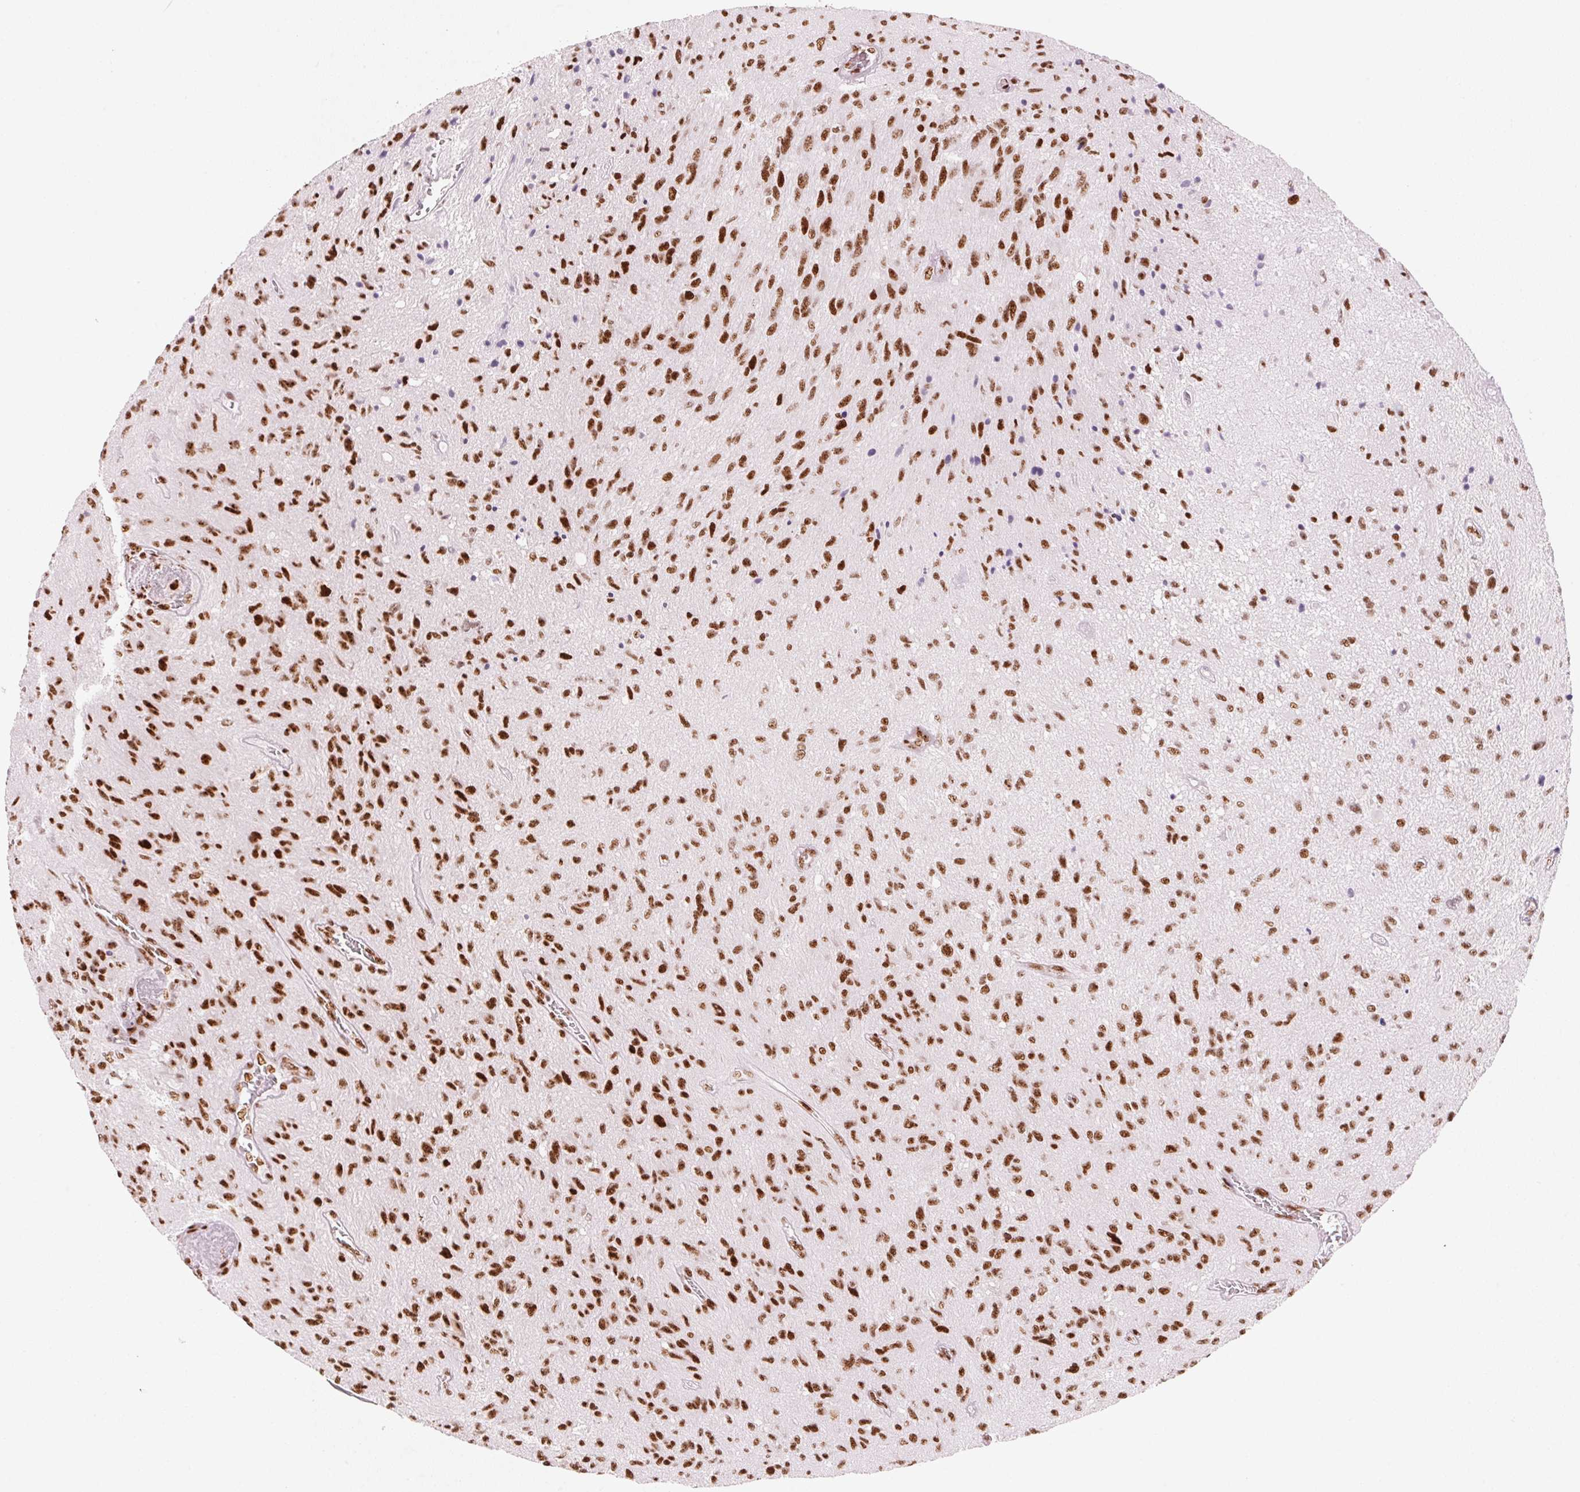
{"staining": {"intensity": "strong", "quantity": ">75%", "location": "nuclear"}, "tissue": "glioma", "cell_type": "Tumor cells", "image_type": "cancer", "snomed": [{"axis": "morphology", "description": "Glioma, malignant, High grade"}, {"axis": "topography", "description": "Brain"}], "caption": "This micrograph demonstrates immunohistochemistry staining of human malignant glioma (high-grade), with high strong nuclear positivity in approximately >75% of tumor cells.", "gene": "NXF1", "patient": {"sex": "male", "age": 54}}